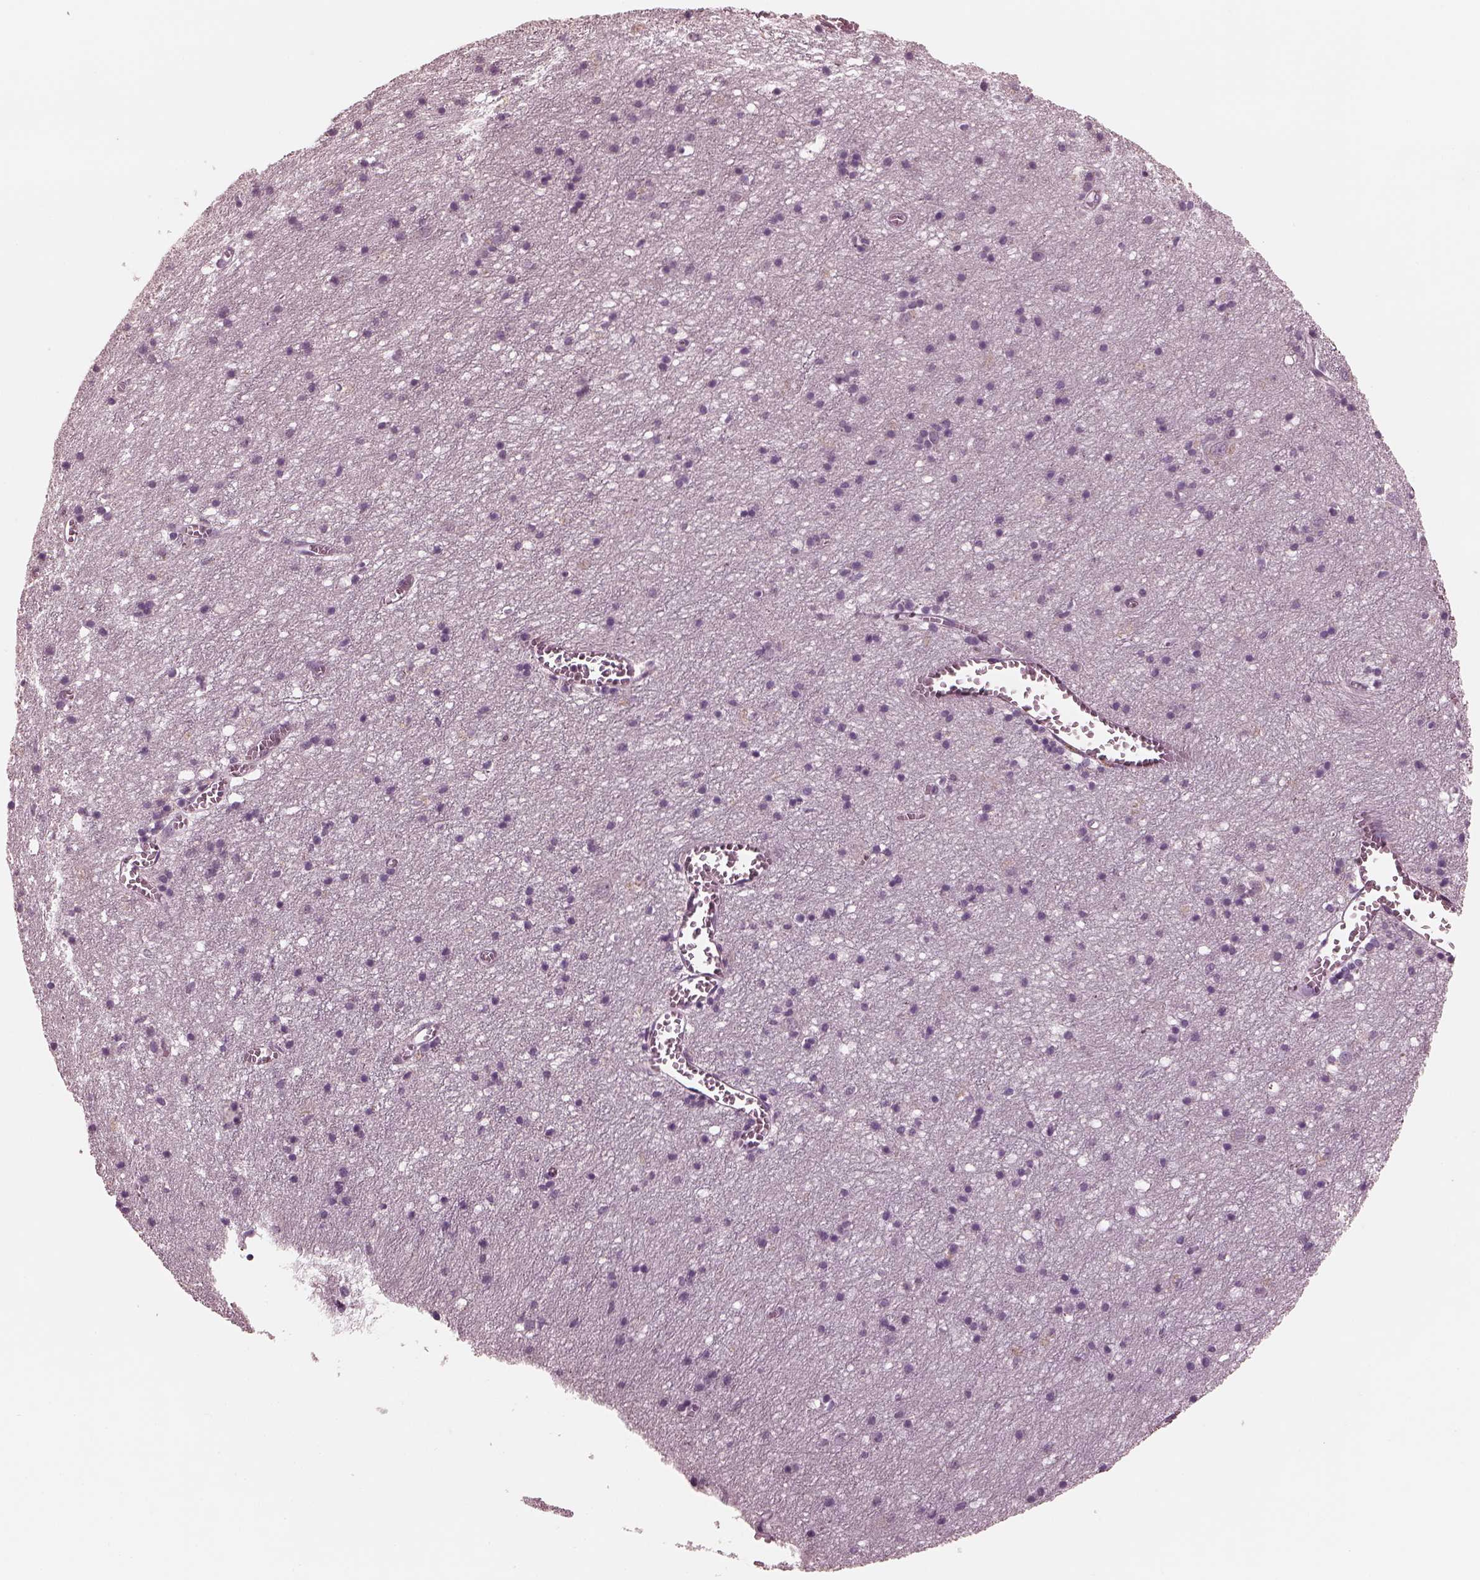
{"staining": {"intensity": "moderate", "quantity": ">75%", "location": "cytoplasmic/membranous"}, "tissue": "cerebral cortex", "cell_type": "Endothelial cells", "image_type": "normal", "snomed": [{"axis": "morphology", "description": "Normal tissue, NOS"}, {"axis": "topography", "description": "Cerebral cortex"}], "caption": "Moderate cytoplasmic/membranous expression for a protein is seen in approximately >75% of endothelial cells of normal cerebral cortex using immunohistochemistry (IHC).", "gene": "TUBG1", "patient": {"sex": "male", "age": 70}}